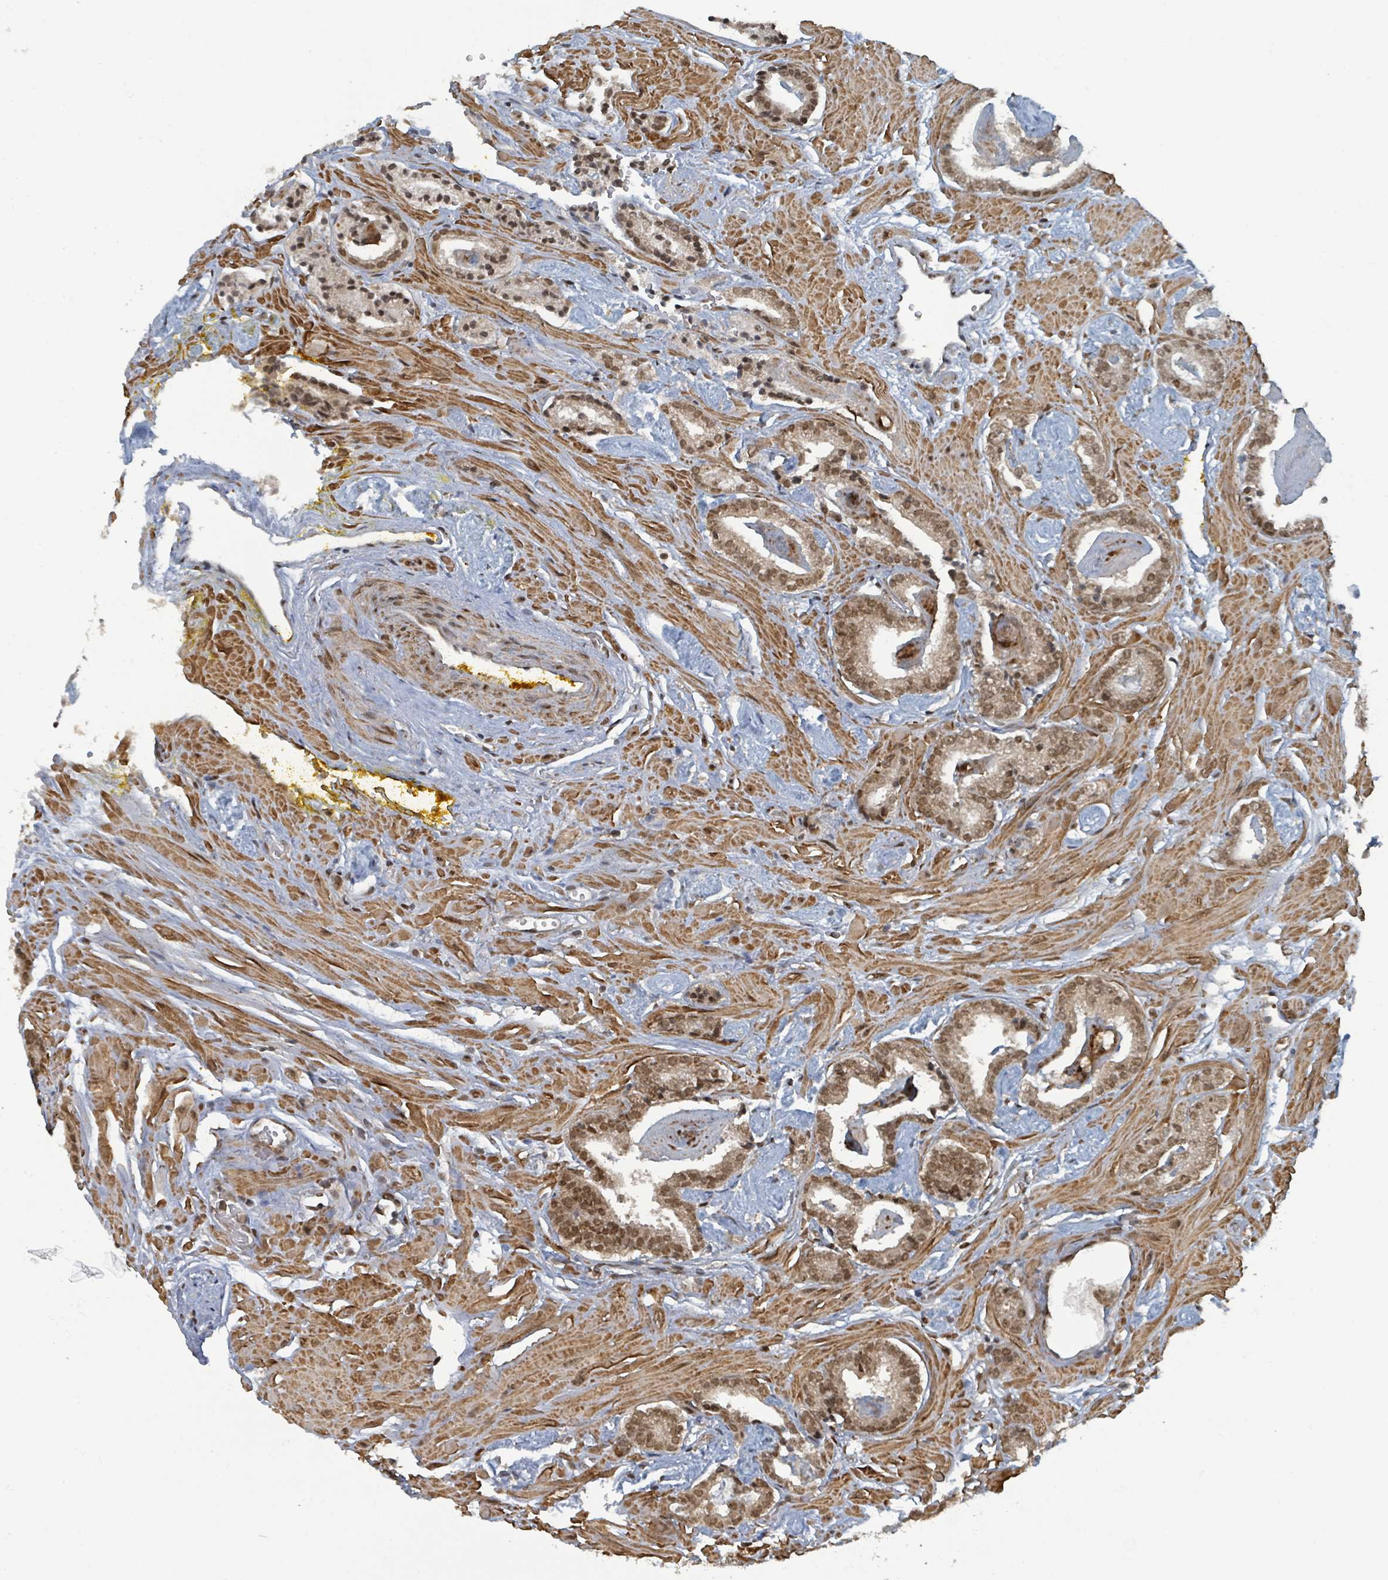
{"staining": {"intensity": "moderate", "quantity": "25%-75%", "location": "nuclear"}, "tissue": "prostate cancer", "cell_type": "Tumor cells", "image_type": "cancer", "snomed": [{"axis": "morphology", "description": "Adenocarcinoma, Low grade"}, {"axis": "topography", "description": "Prostate"}], "caption": "This is a histology image of immunohistochemistry staining of adenocarcinoma (low-grade) (prostate), which shows moderate staining in the nuclear of tumor cells.", "gene": "PHIP", "patient": {"sex": "male", "age": 60}}